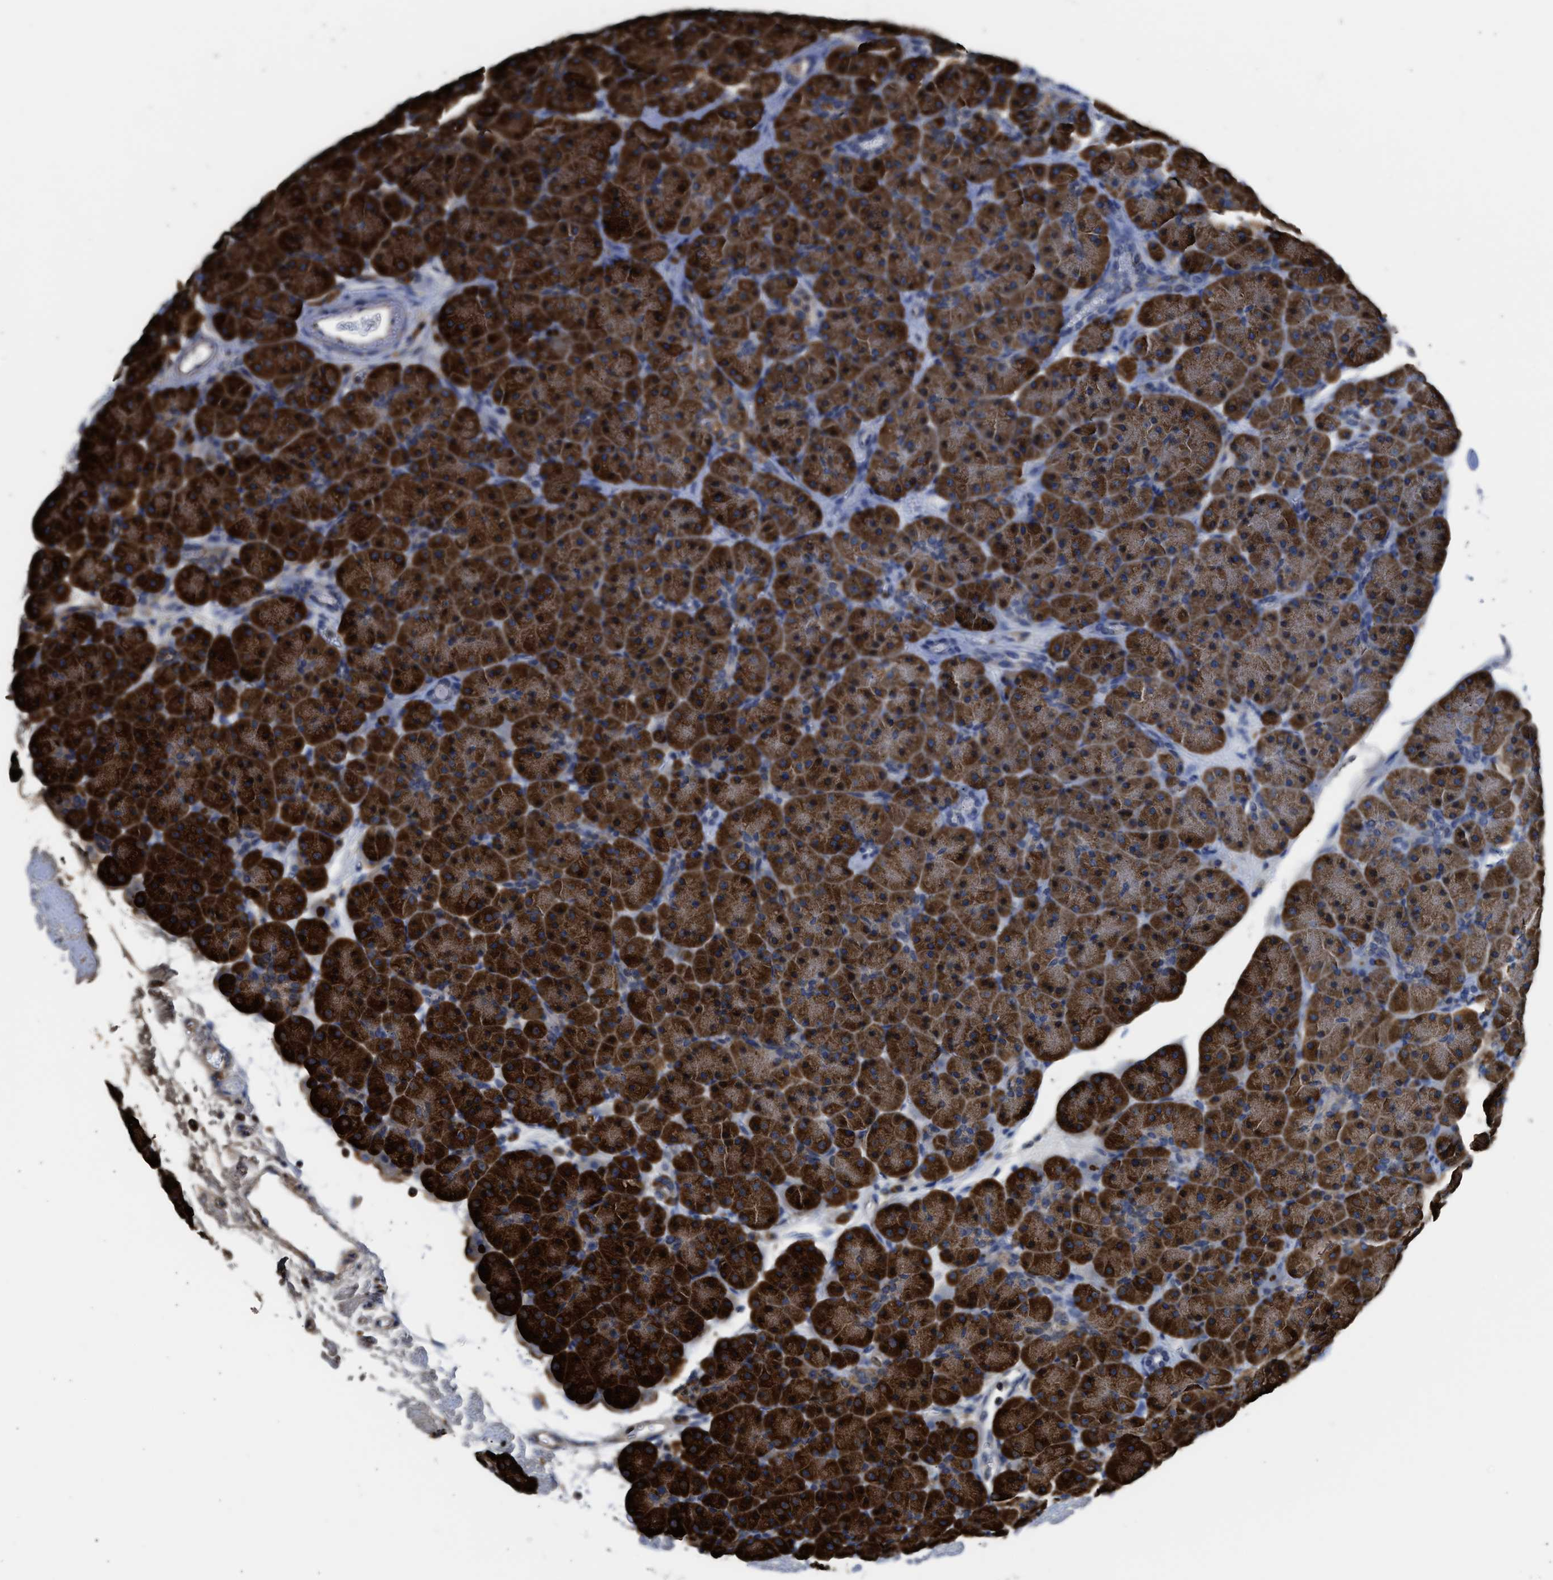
{"staining": {"intensity": "strong", "quantity": ">75%", "location": "cytoplasmic/membranous"}, "tissue": "pancreas", "cell_type": "Exocrine glandular cells", "image_type": "normal", "snomed": [{"axis": "morphology", "description": "Normal tissue, NOS"}, {"axis": "topography", "description": "Pancreas"}], "caption": "Exocrine glandular cells reveal high levels of strong cytoplasmic/membranous staining in approximately >75% of cells in benign human pancreas.", "gene": "CYCS", "patient": {"sex": "male", "age": 66}}